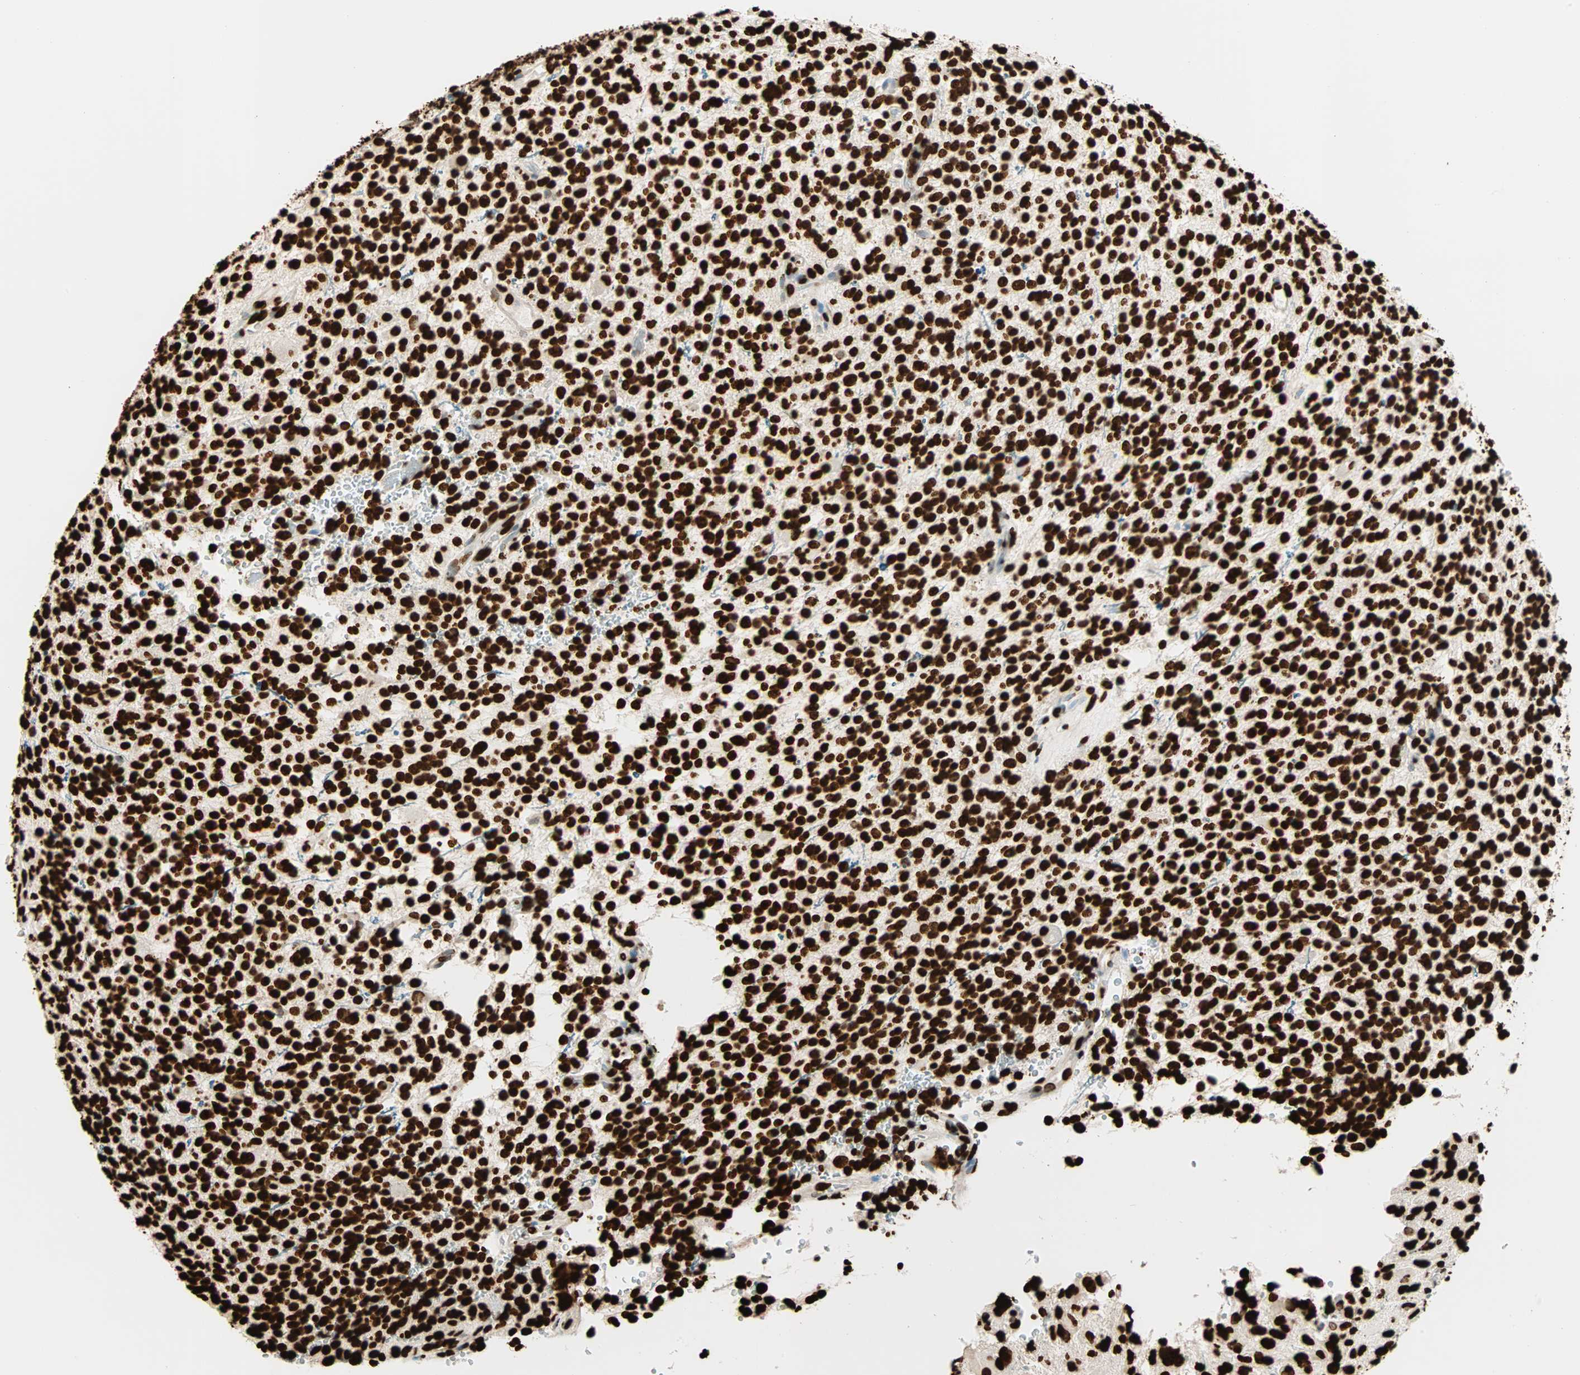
{"staining": {"intensity": "strong", "quantity": ">75%", "location": "nuclear"}, "tissue": "glioma", "cell_type": "Tumor cells", "image_type": "cancer", "snomed": [{"axis": "morphology", "description": "Glioma, malignant, High grade"}, {"axis": "topography", "description": "Brain"}], "caption": "Immunohistochemical staining of human glioma demonstrates high levels of strong nuclear expression in about >75% of tumor cells.", "gene": "GLI2", "patient": {"sex": "male", "age": 48}}